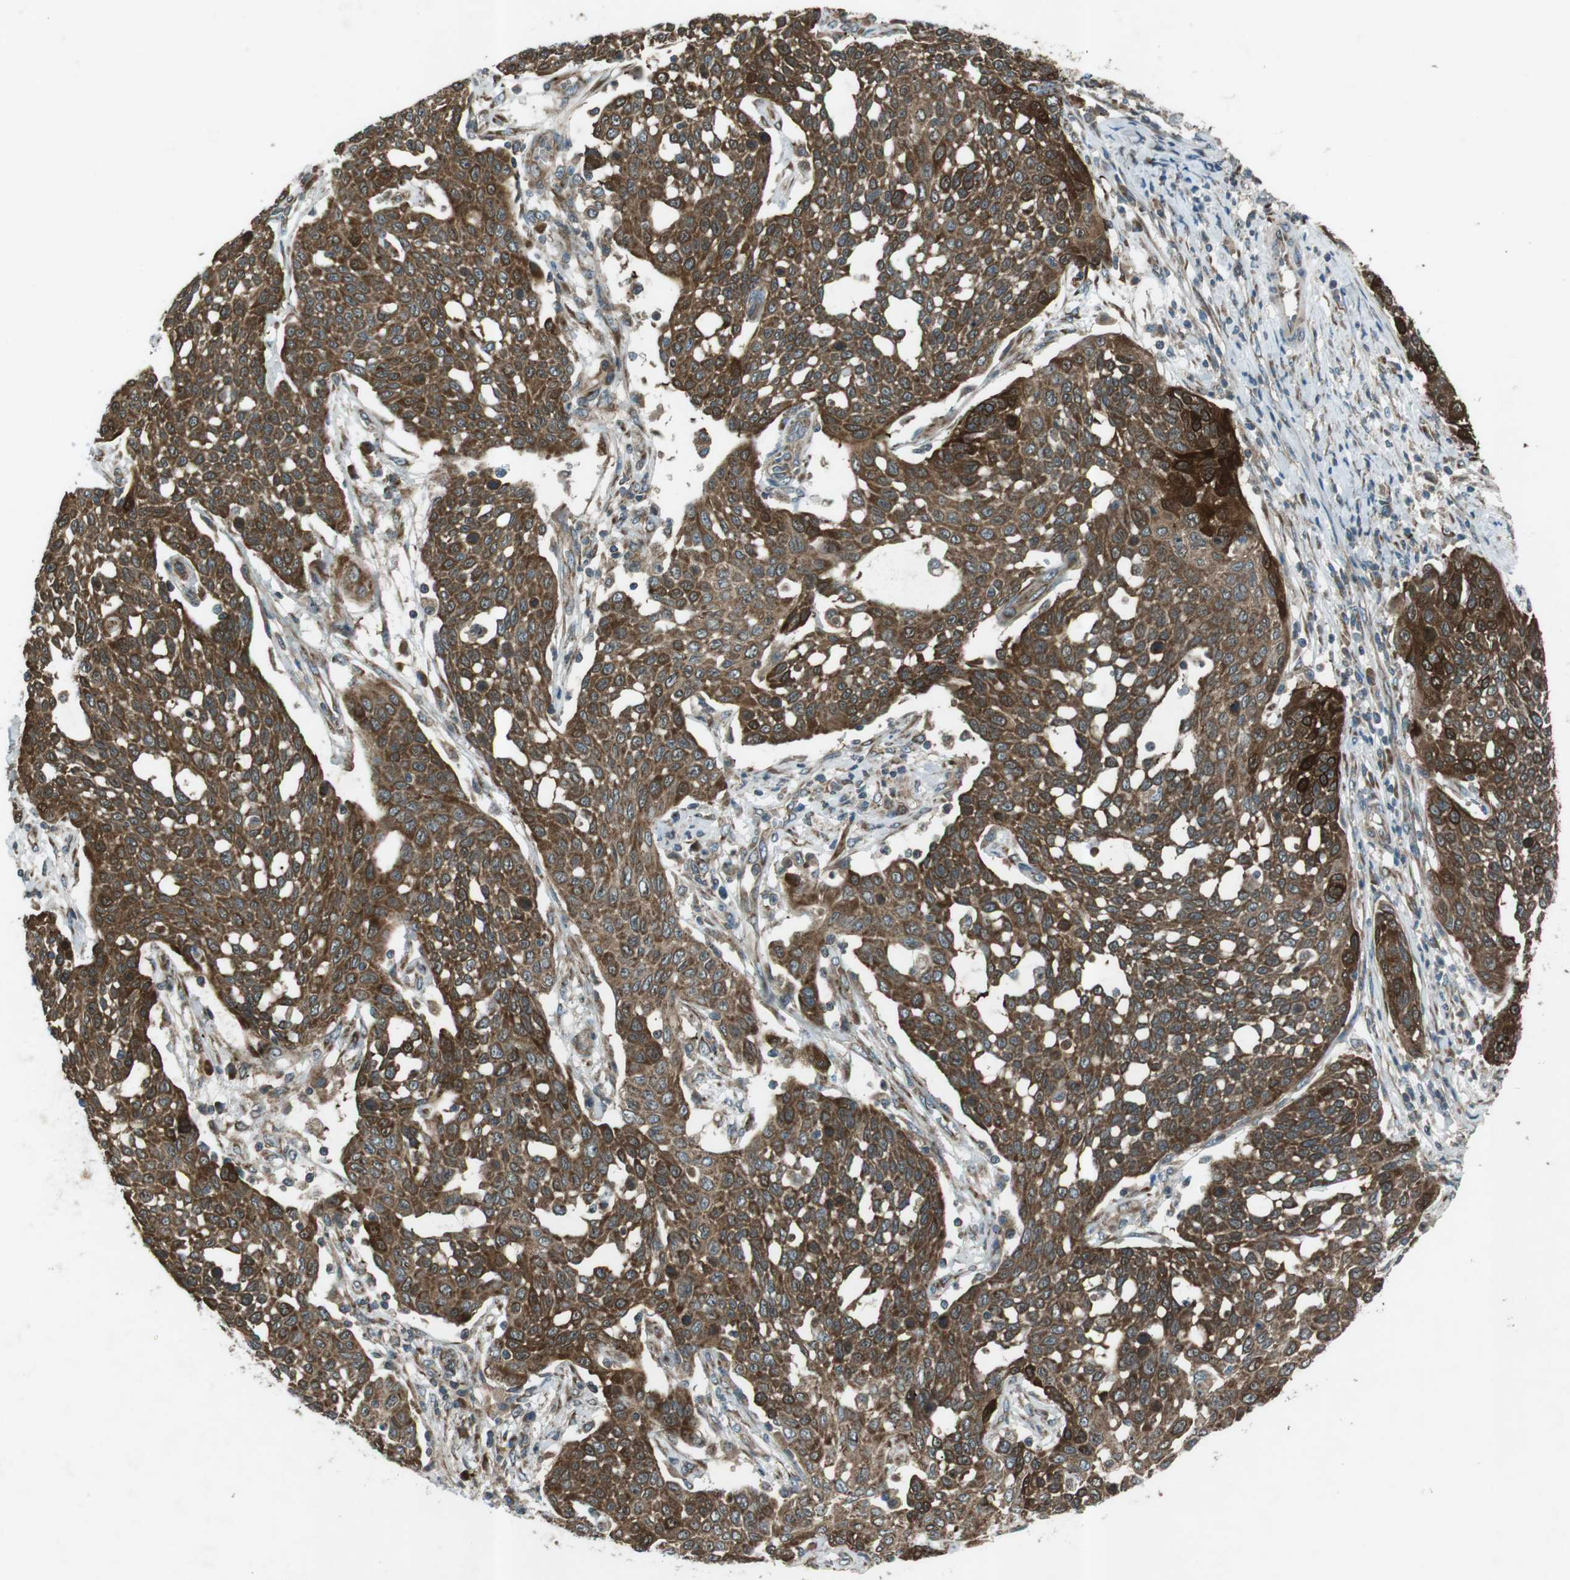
{"staining": {"intensity": "moderate", "quantity": ">75%", "location": "cytoplasmic/membranous"}, "tissue": "cervical cancer", "cell_type": "Tumor cells", "image_type": "cancer", "snomed": [{"axis": "morphology", "description": "Squamous cell carcinoma, NOS"}, {"axis": "topography", "description": "Cervix"}], "caption": "A high-resolution image shows IHC staining of cervical squamous cell carcinoma, which exhibits moderate cytoplasmic/membranous staining in about >75% of tumor cells.", "gene": "SLC41A1", "patient": {"sex": "female", "age": 34}}